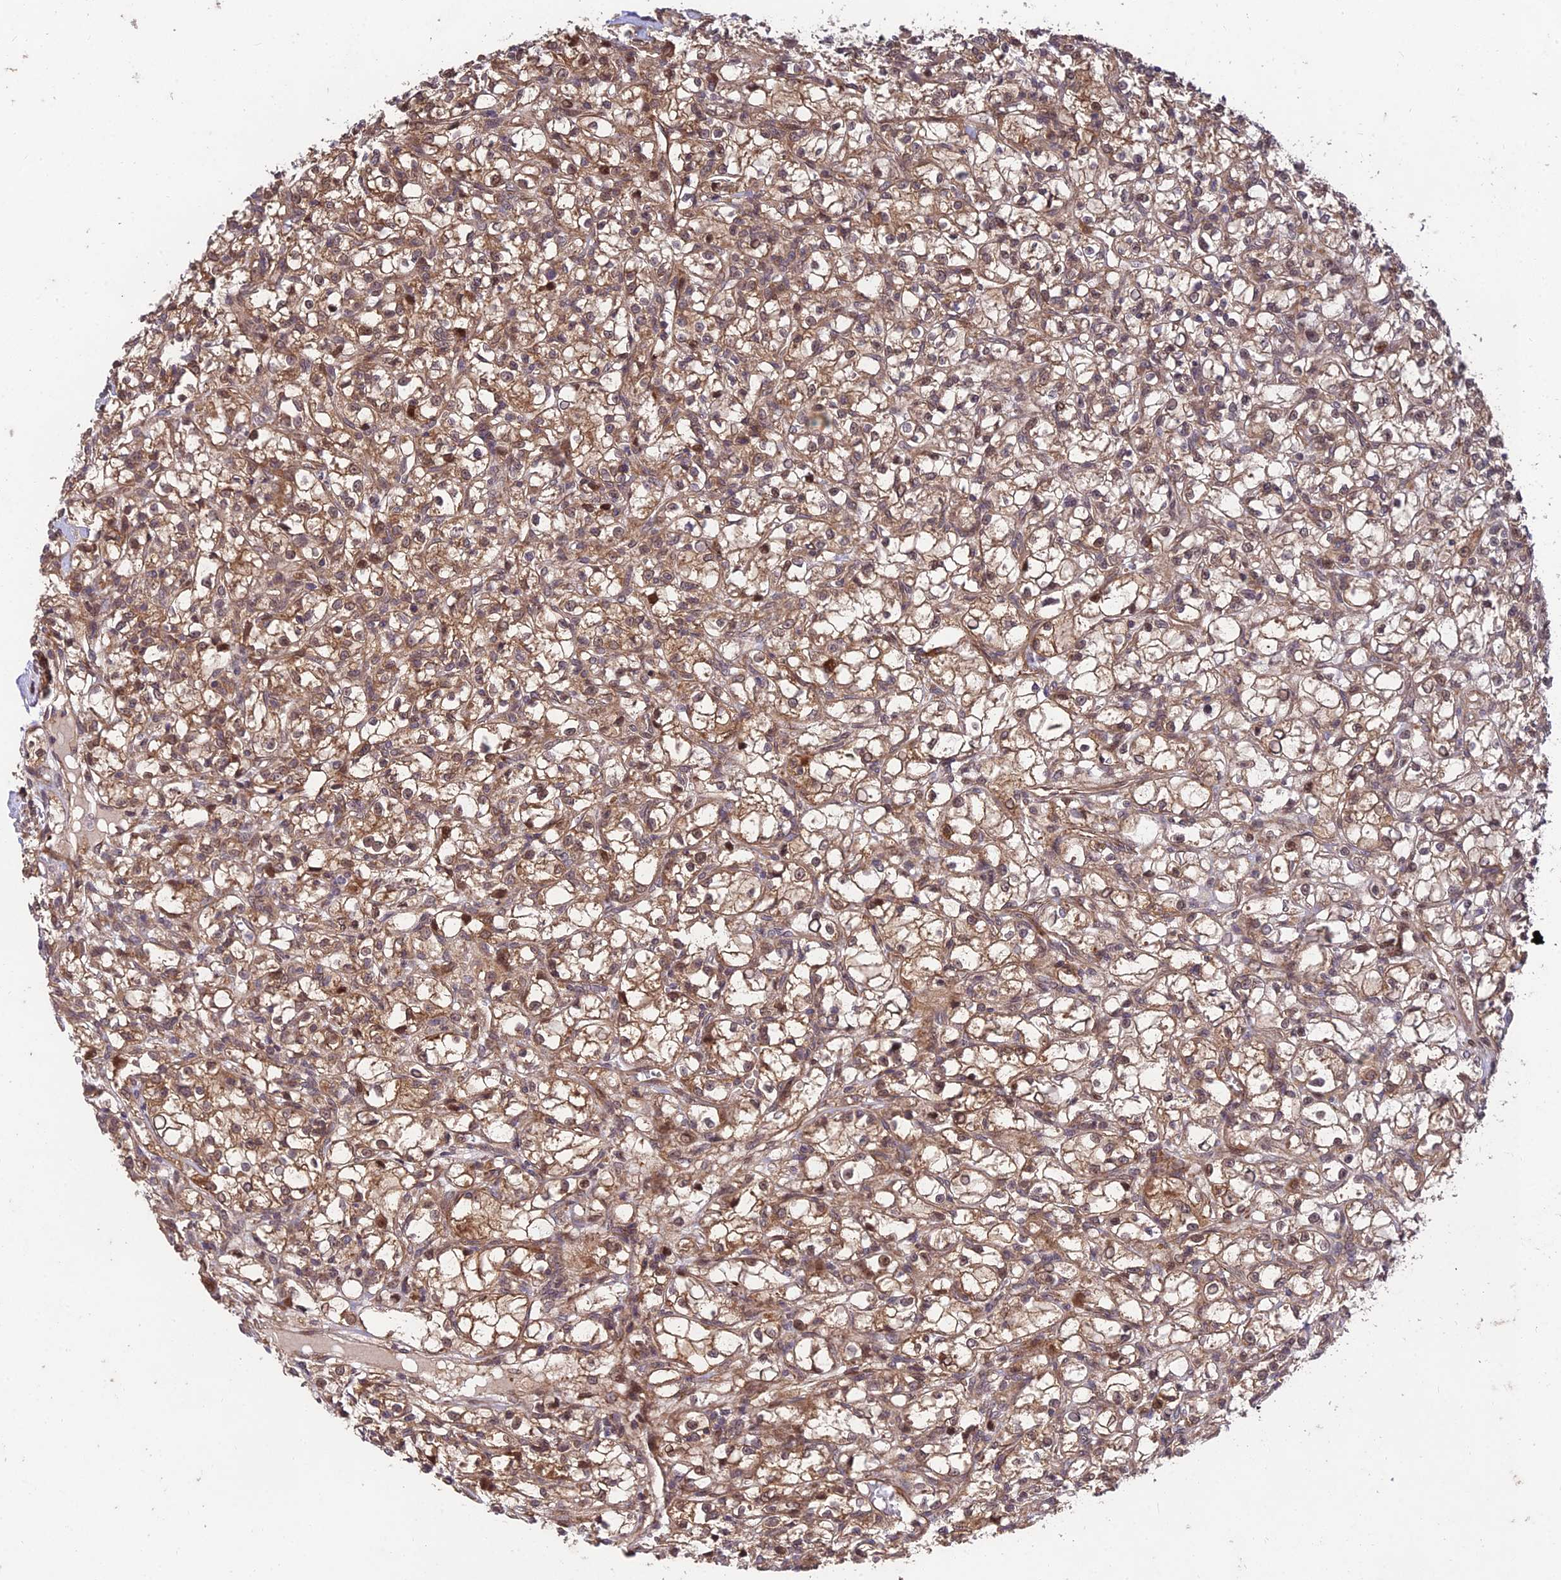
{"staining": {"intensity": "moderate", "quantity": "25%-75%", "location": "cytoplasmic/membranous,nuclear"}, "tissue": "renal cancer", "cell_type": "Tumor cells", "image_type": "cancer", "snomed": [{"axis": "morphology", "description": "Adenocarcinoma, NOS"}, {"axis": "topography", "description": "Kidney"}], "caption": "The immunohistochemical stain shows moderate cytoplasmic/membranous and nuclear expression in tumor cells of adenocarcinoma (renal) tissue.", "gene": "MKKS", "patient": {"sex": "female", "age": 59}}